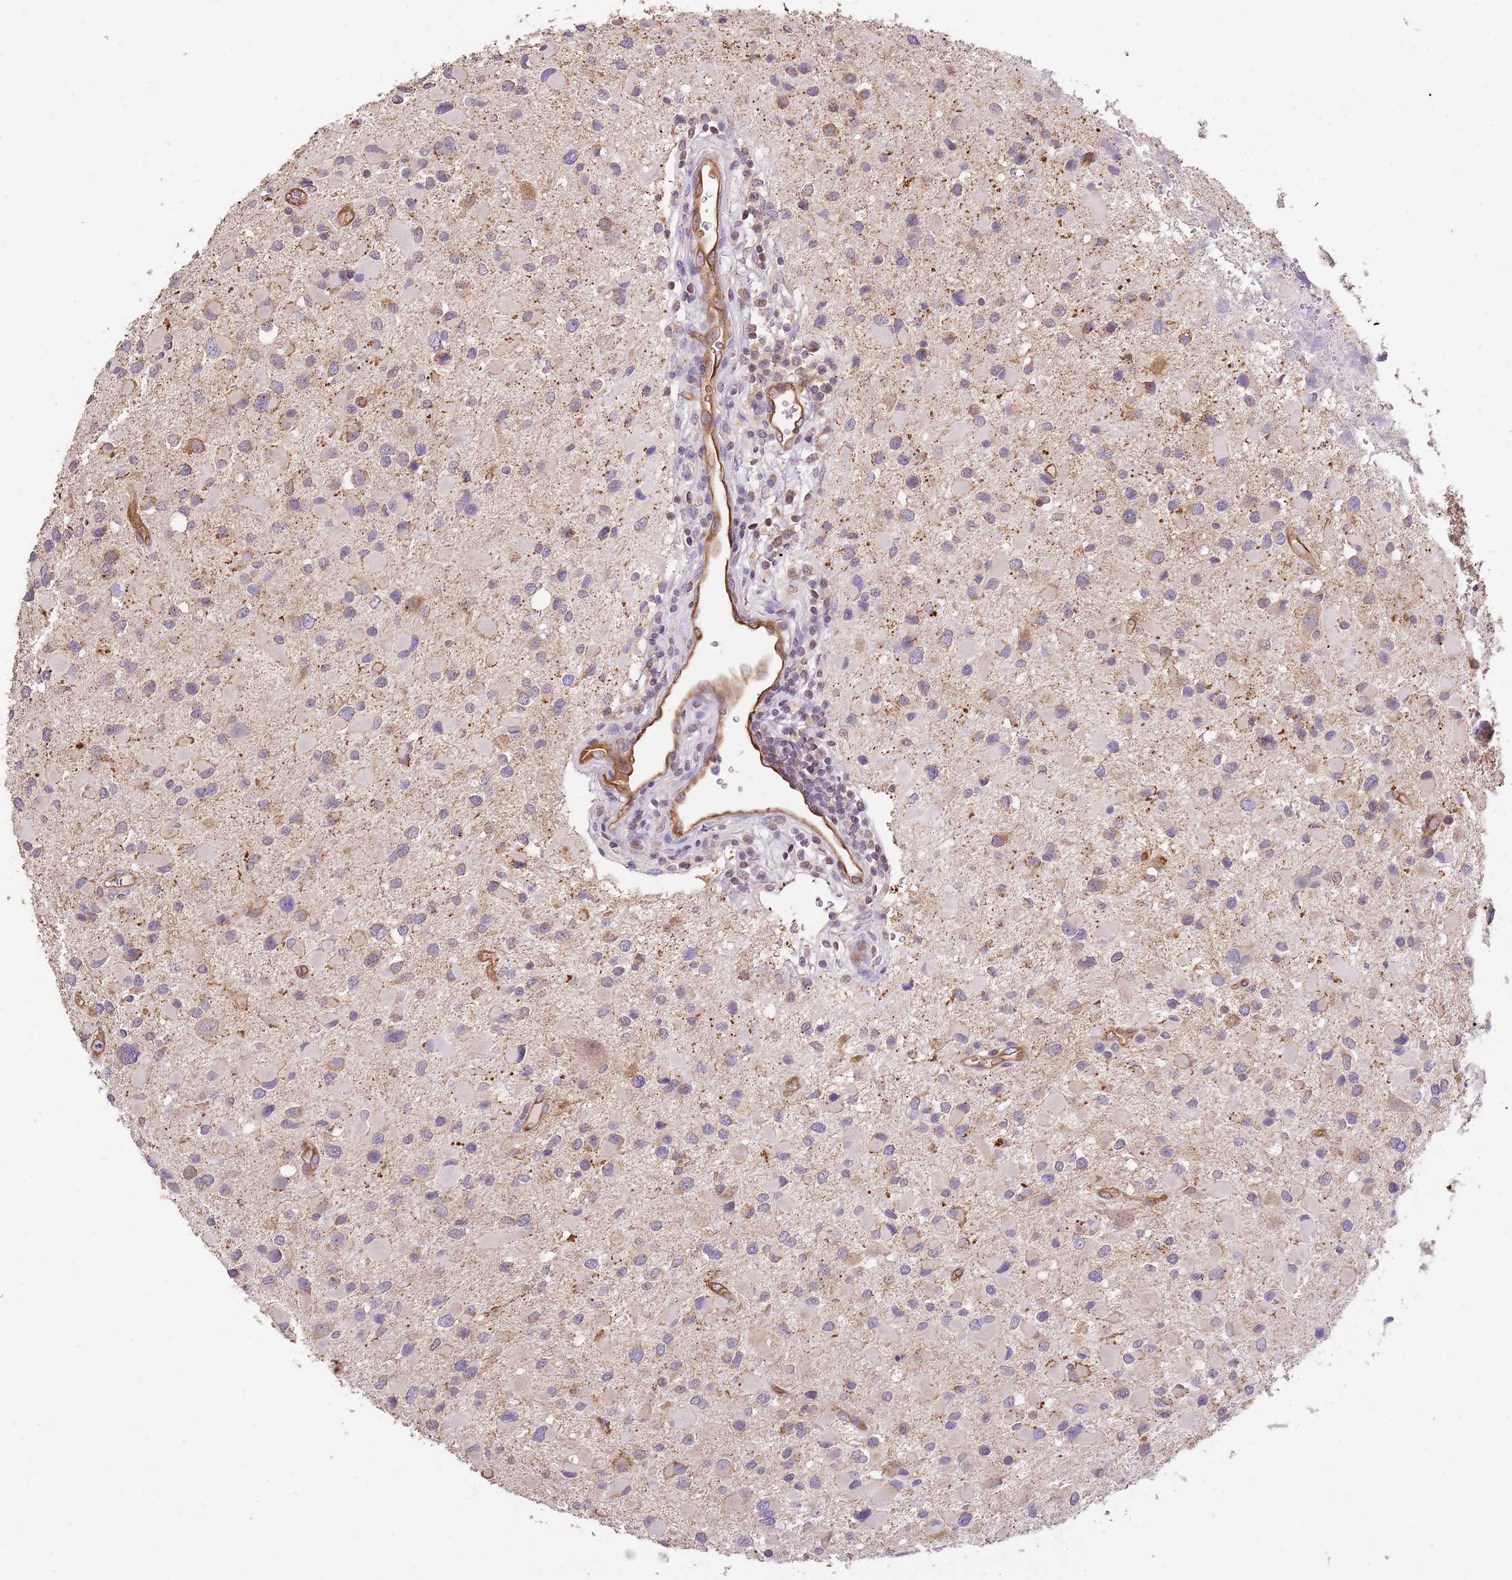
{"staining": {"intensity": "weak", "quantity": "<25%", "location": "cytoplasmic/membranous"}, "tissue": "glioma", "cell_type": "Tumor cells", "image_type": "cancer", "snomed": [{"axis": "morphology", "description": "Glioma, malignant, Low grade"}, {"axis": "topography", "description": "Brain"}], "caption": "DAB (3,3'-diaminobenzidine) immunohistochemical staining of malignant glioma (low-grade) shows no significant expression in tumor cells. (Immunohistochemistry (ihc), brightfield microscopy, high magnification).", "gene": "DOCK9", "patient": {"sex": "female", "age": 32}}